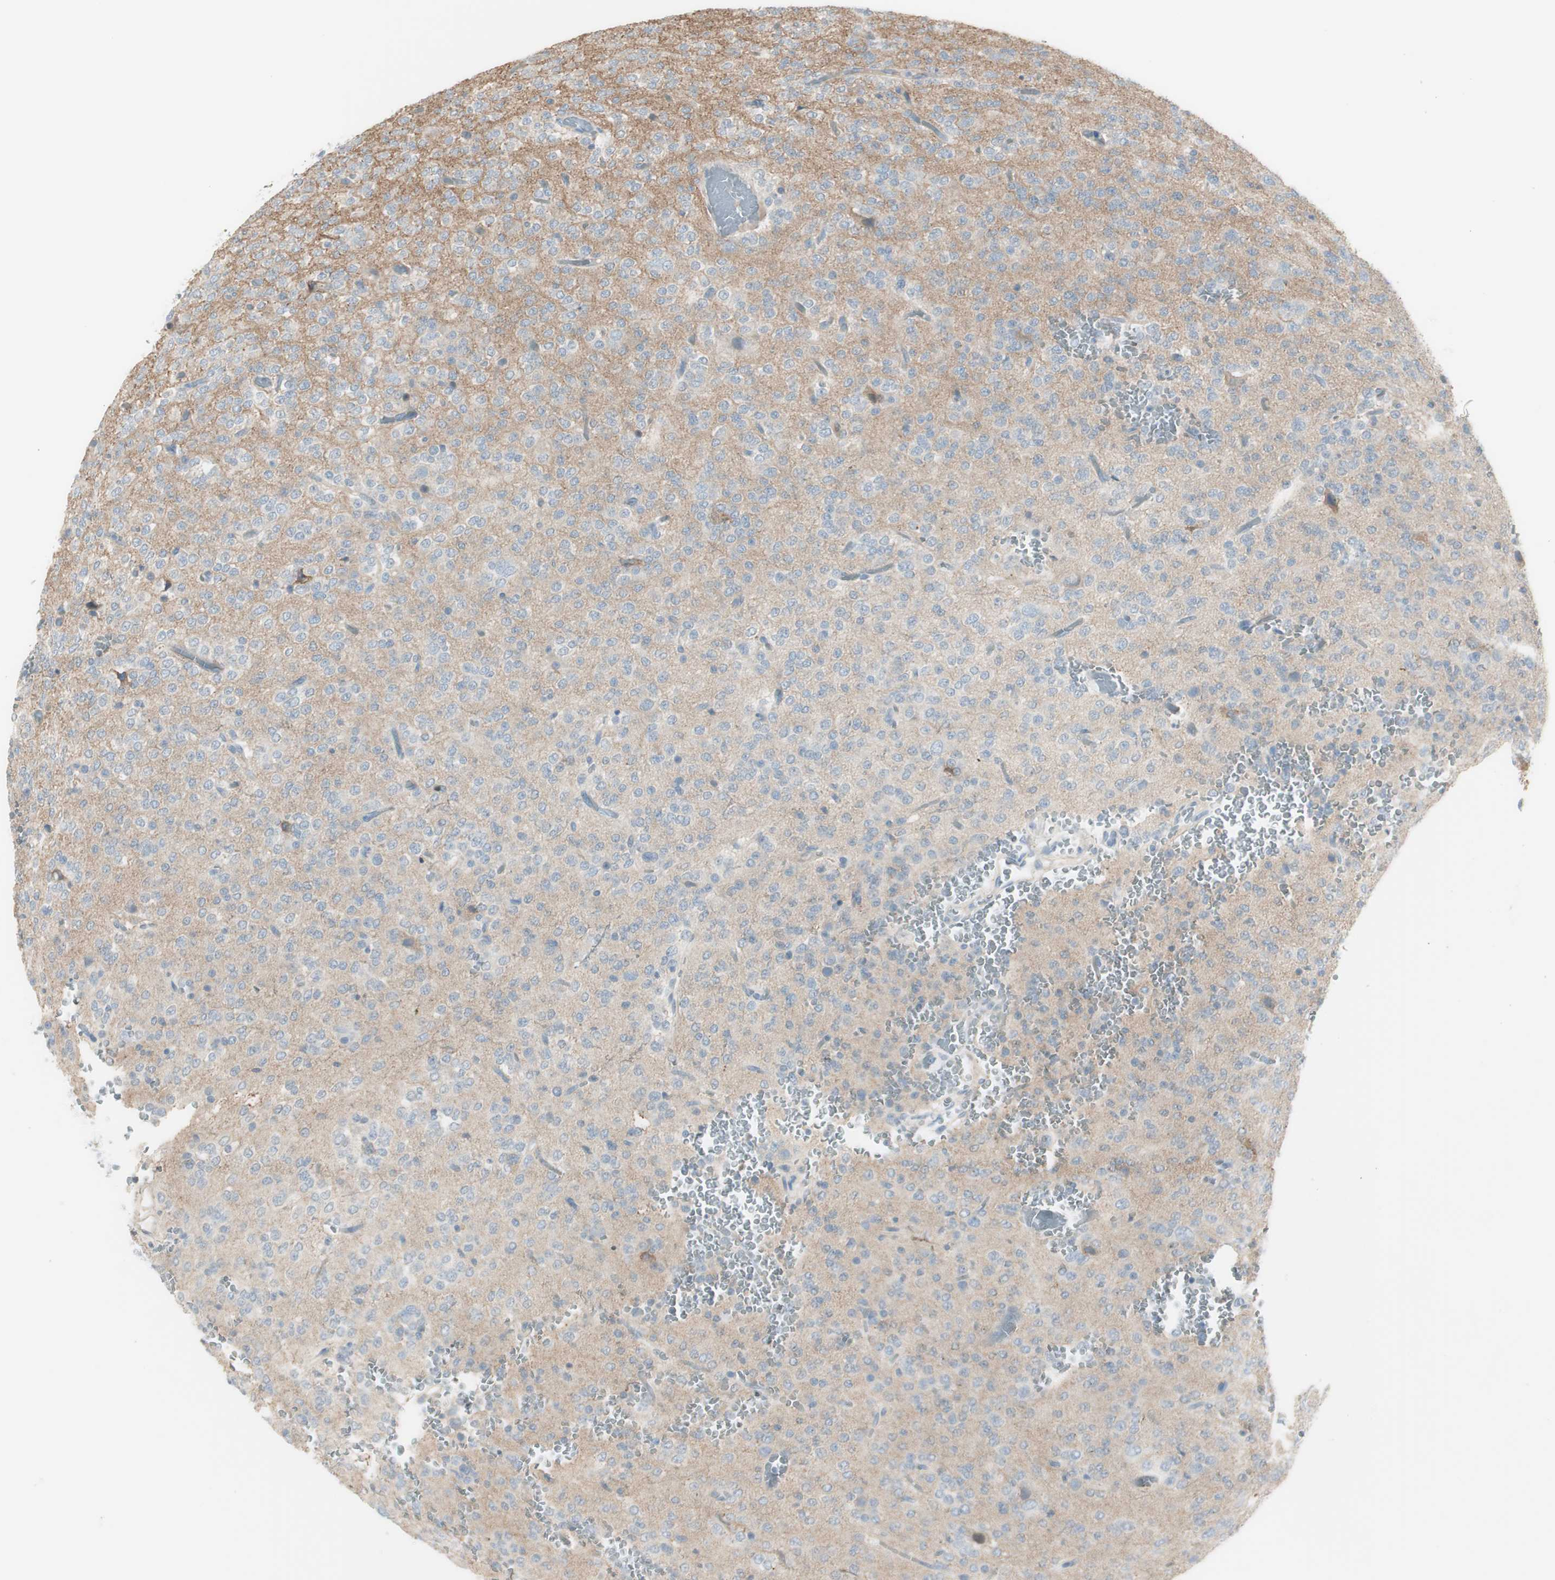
{"staining": {"intensity": "negative", "quantity": "none", "location": "none"}, "tissue": "glioma", "cell_type": "Tumor cells", "image_type": "cancer", "snomed": [{"axis": "morphology", "description": "Glioma, malignant, Low grade"}, {"axis": "topography", "description": "Brain"}], "caption": "Human malignant glioma (low-grade) stained for a protein using IHC exhibits no staining in tumor cells.", "gene": "CACNA2D1", "patient": {"sex": "male", "age": 38}}